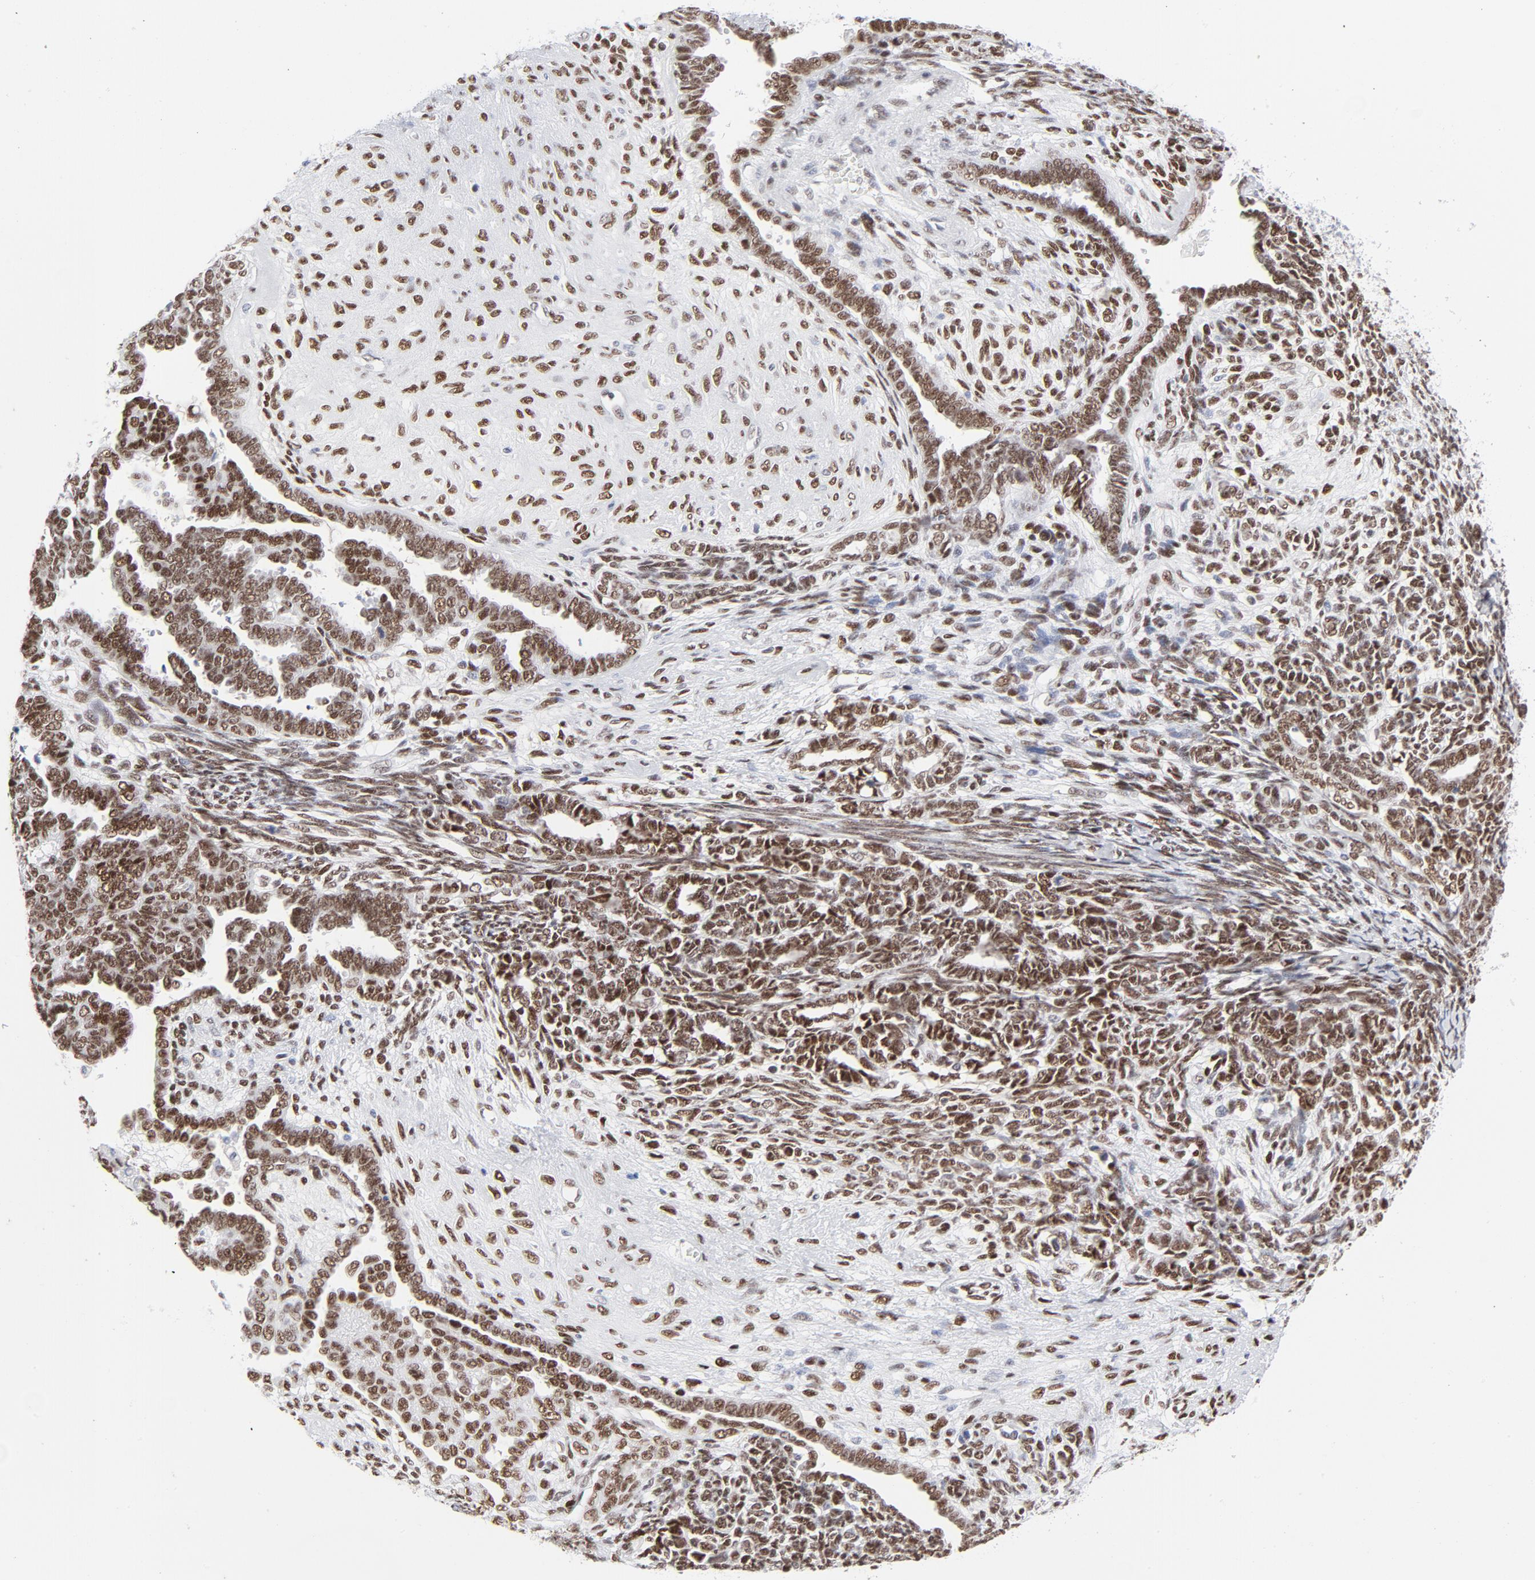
{"staining": {"intensity": "moderate", "quantity": ">75%", "location": "nuclear"}, "tissue": "endometrial cancer", "cell_type": "Tumor cells", "image_type": "cancer", "snomed": [{"axis": "morphology", "description": "Neoplasm, malignant, NOS"}, {"axis": "topography", "description": "Endometrium"}], "caption": "Endometrial malignant neoplasm stained with a protein marker reveals moderate staining in tumor cells.", "gene": "ATF2", "patient": {"sex": "female", "age": 74}}